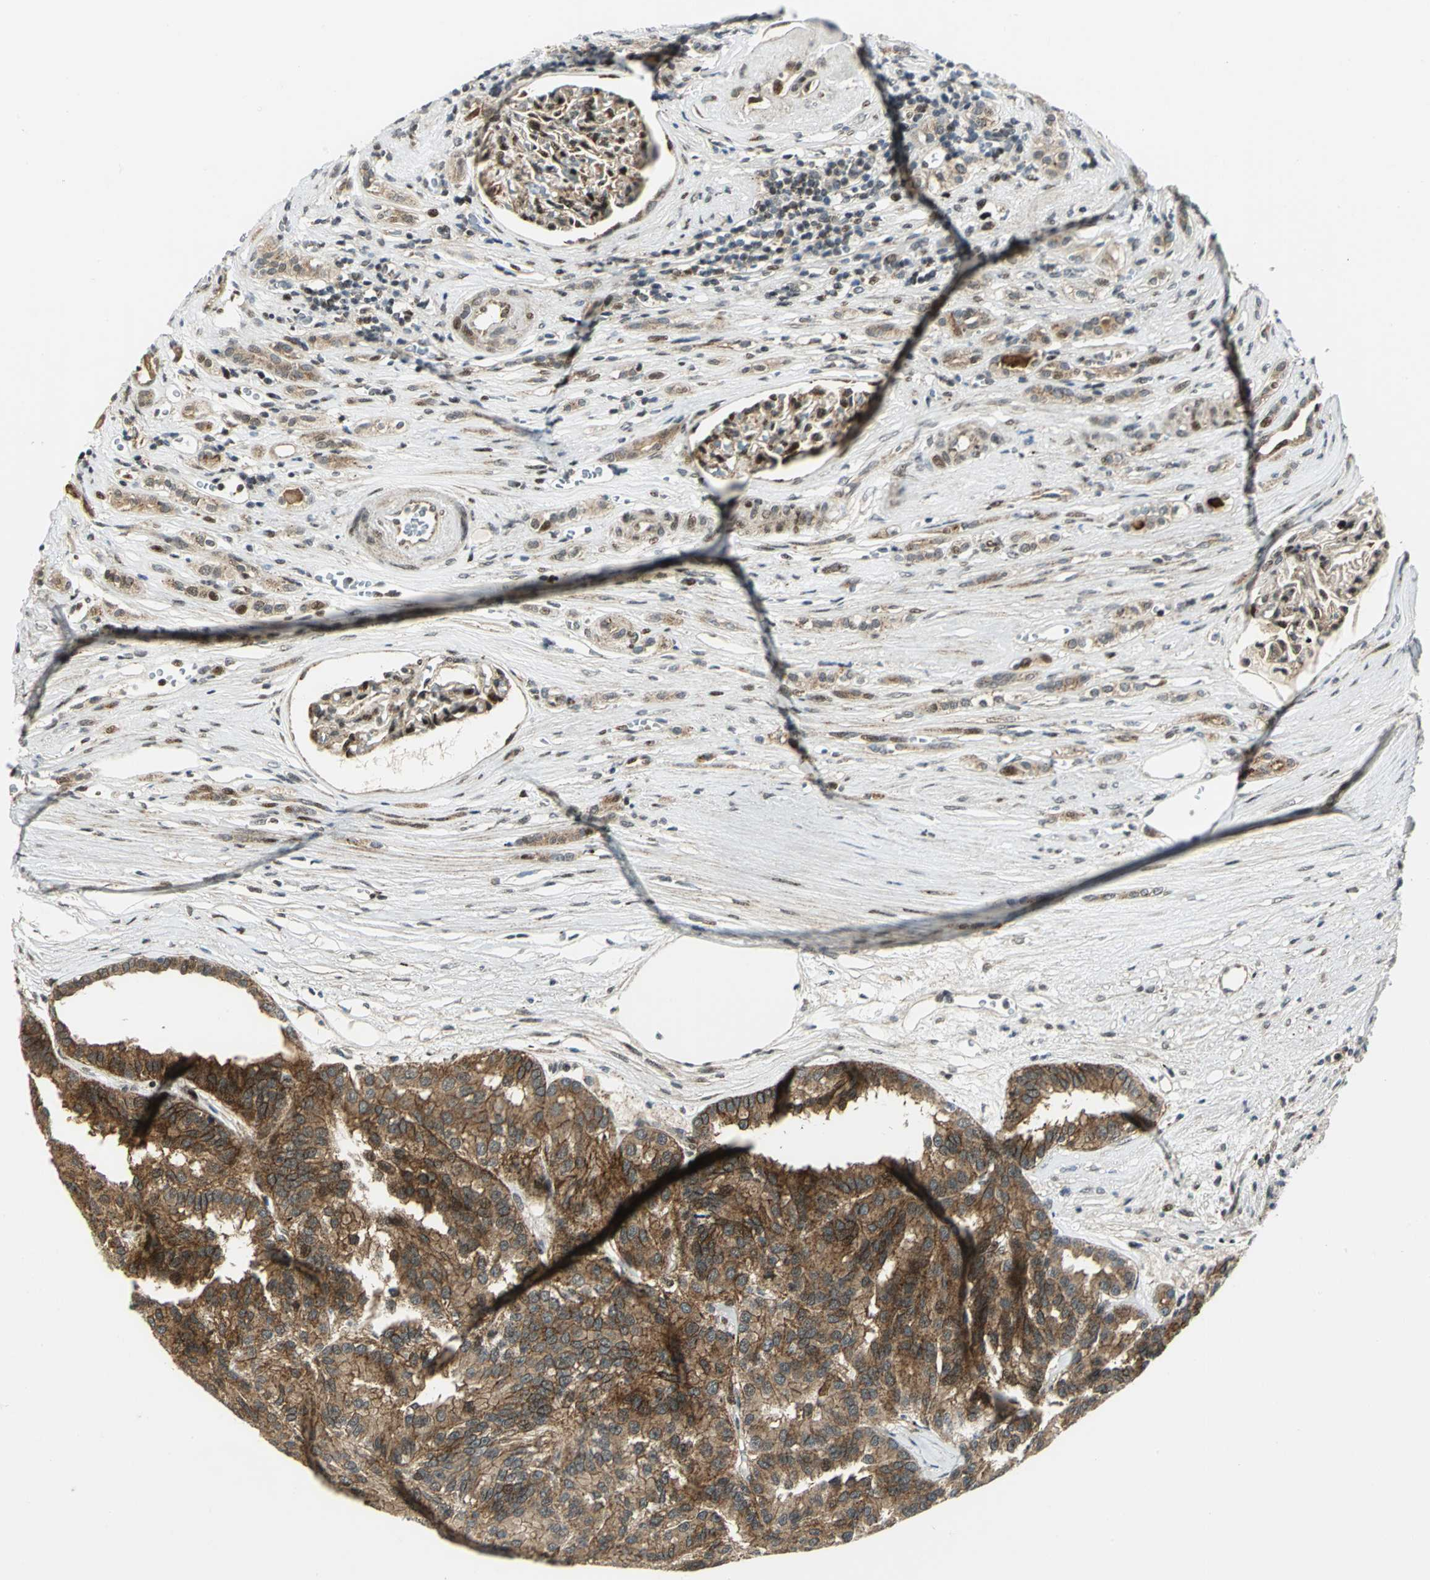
{"staining": {"intensity": "moderate", "quantity": ">75%", "location": "cytoplasmic/membranous"}, "tissue": "renal cancer", "cell_type": "Tumor cells", "image_type": "cancer", "snomed": [{"axis": "morphology", "description": "Adenocarcinoma, NOS"}, {"axis": "topography", "description": "Kidney"}], "caption": "Protein staining of renal cancer tissue reveals moderate cytoplasmic/membranous positivity in about >75% of tumor cells.", "gene": "ATP6V1A", "patient": {"sex": "male", "age": 46}}